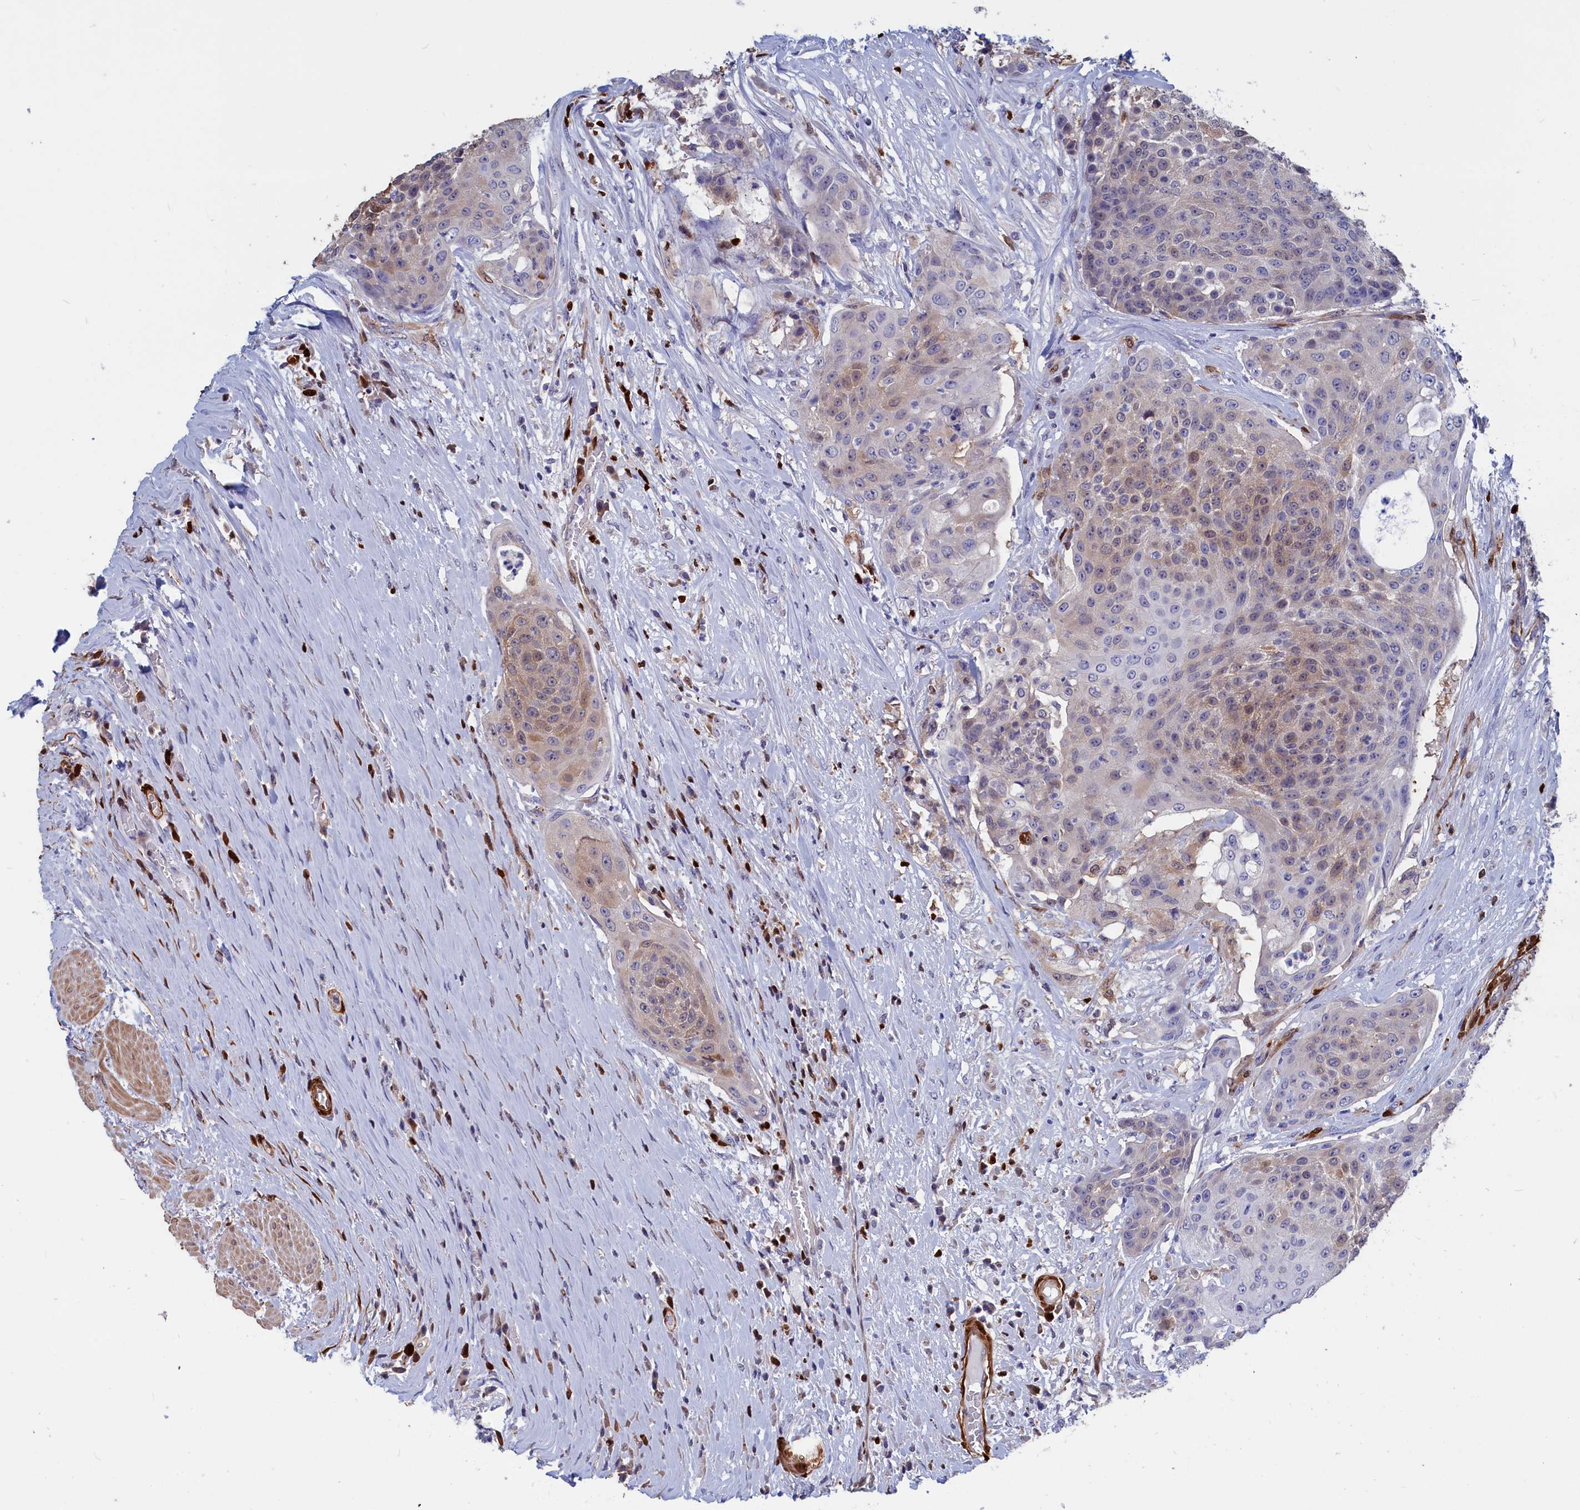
{"staining": {"intensity": "weak", "quantity": "<25%", "location": "cytoplasmic/membranous,nuclear"}, "tissue": "urothelial cancer", "cell_type": "Tumor cells", "image_type": "cancer", "snomed": [{"axis": "morphology", "description": "Urothelial carcinoma, High grade"}, {"axis": "topography", "description": "Urinary bladder"}], "caption": "Urothelial carcinoma (high-grade) stained for a protein using immunohistochemistry (IHC) demonstrates no positivity tumor cells.", "gene": "CRIP1", "patient": {"sex": "female", "age": 63}}